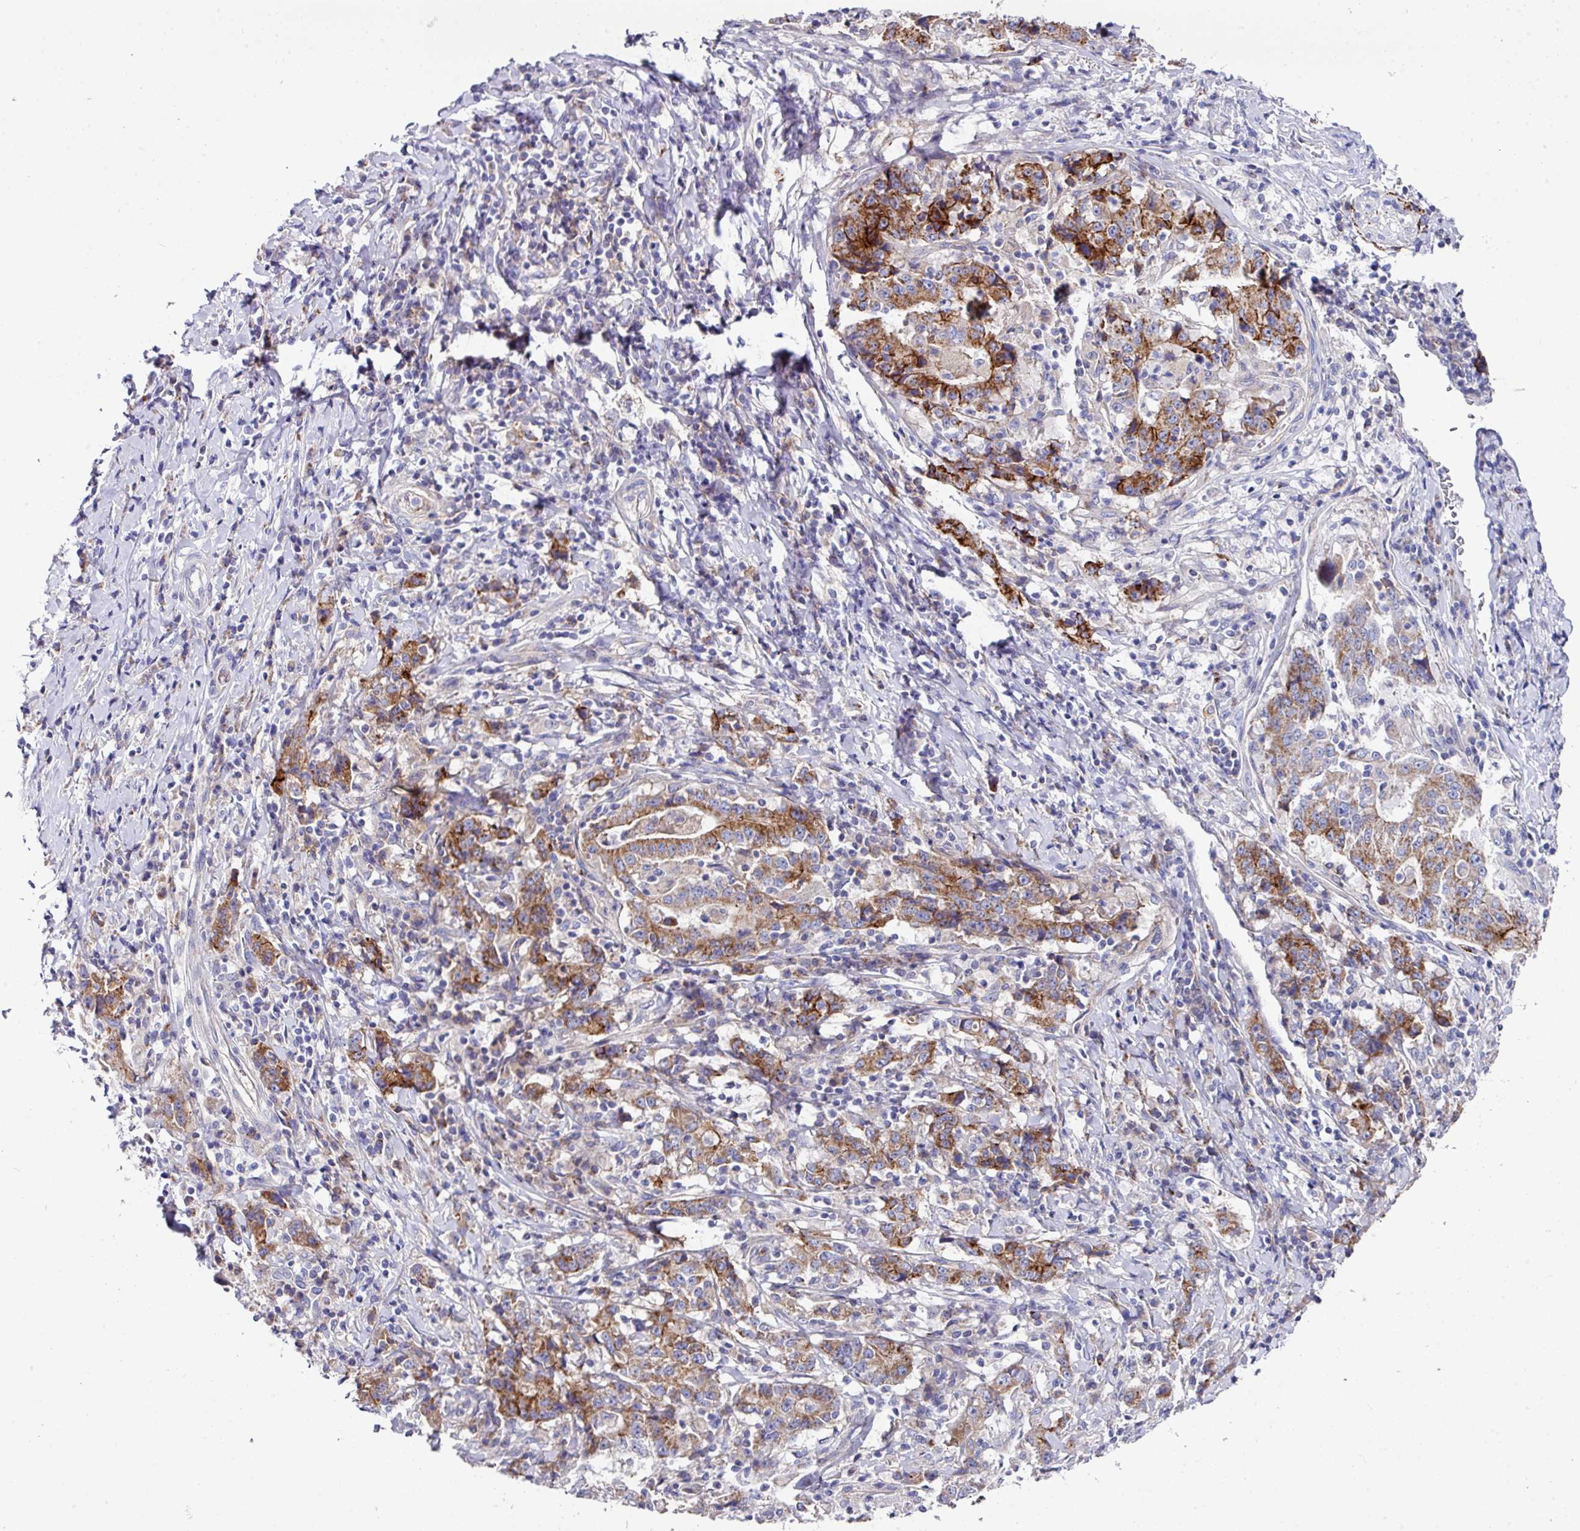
{"staining": {"intensity": "moderate", "quantity": ">75%", "location": "cytoplasmic/membranous"}, "tissue": "stomach cancer", "cell_type": "Tumor cells", "image_type": "cancer", "snomed": [{"axis": "morphology", "description": "Normal tissue, NOS"}, {"axis": "morphology", "description": "Adenocarcinoma, NOS"}, {"axis": "topography", "description": "Stomach, upper"}, {"axis": "topography", "description": "Stomach"}], "caption": "About >75% of tumor cells in human stomach cancer (adenocarcinoma) display moderate cytoplasmic/membranous protein positivity as visualized by brown immunohistochemical staining.", "gene": "CLDN1", "patient": {"sex": "male", "age": 59}}